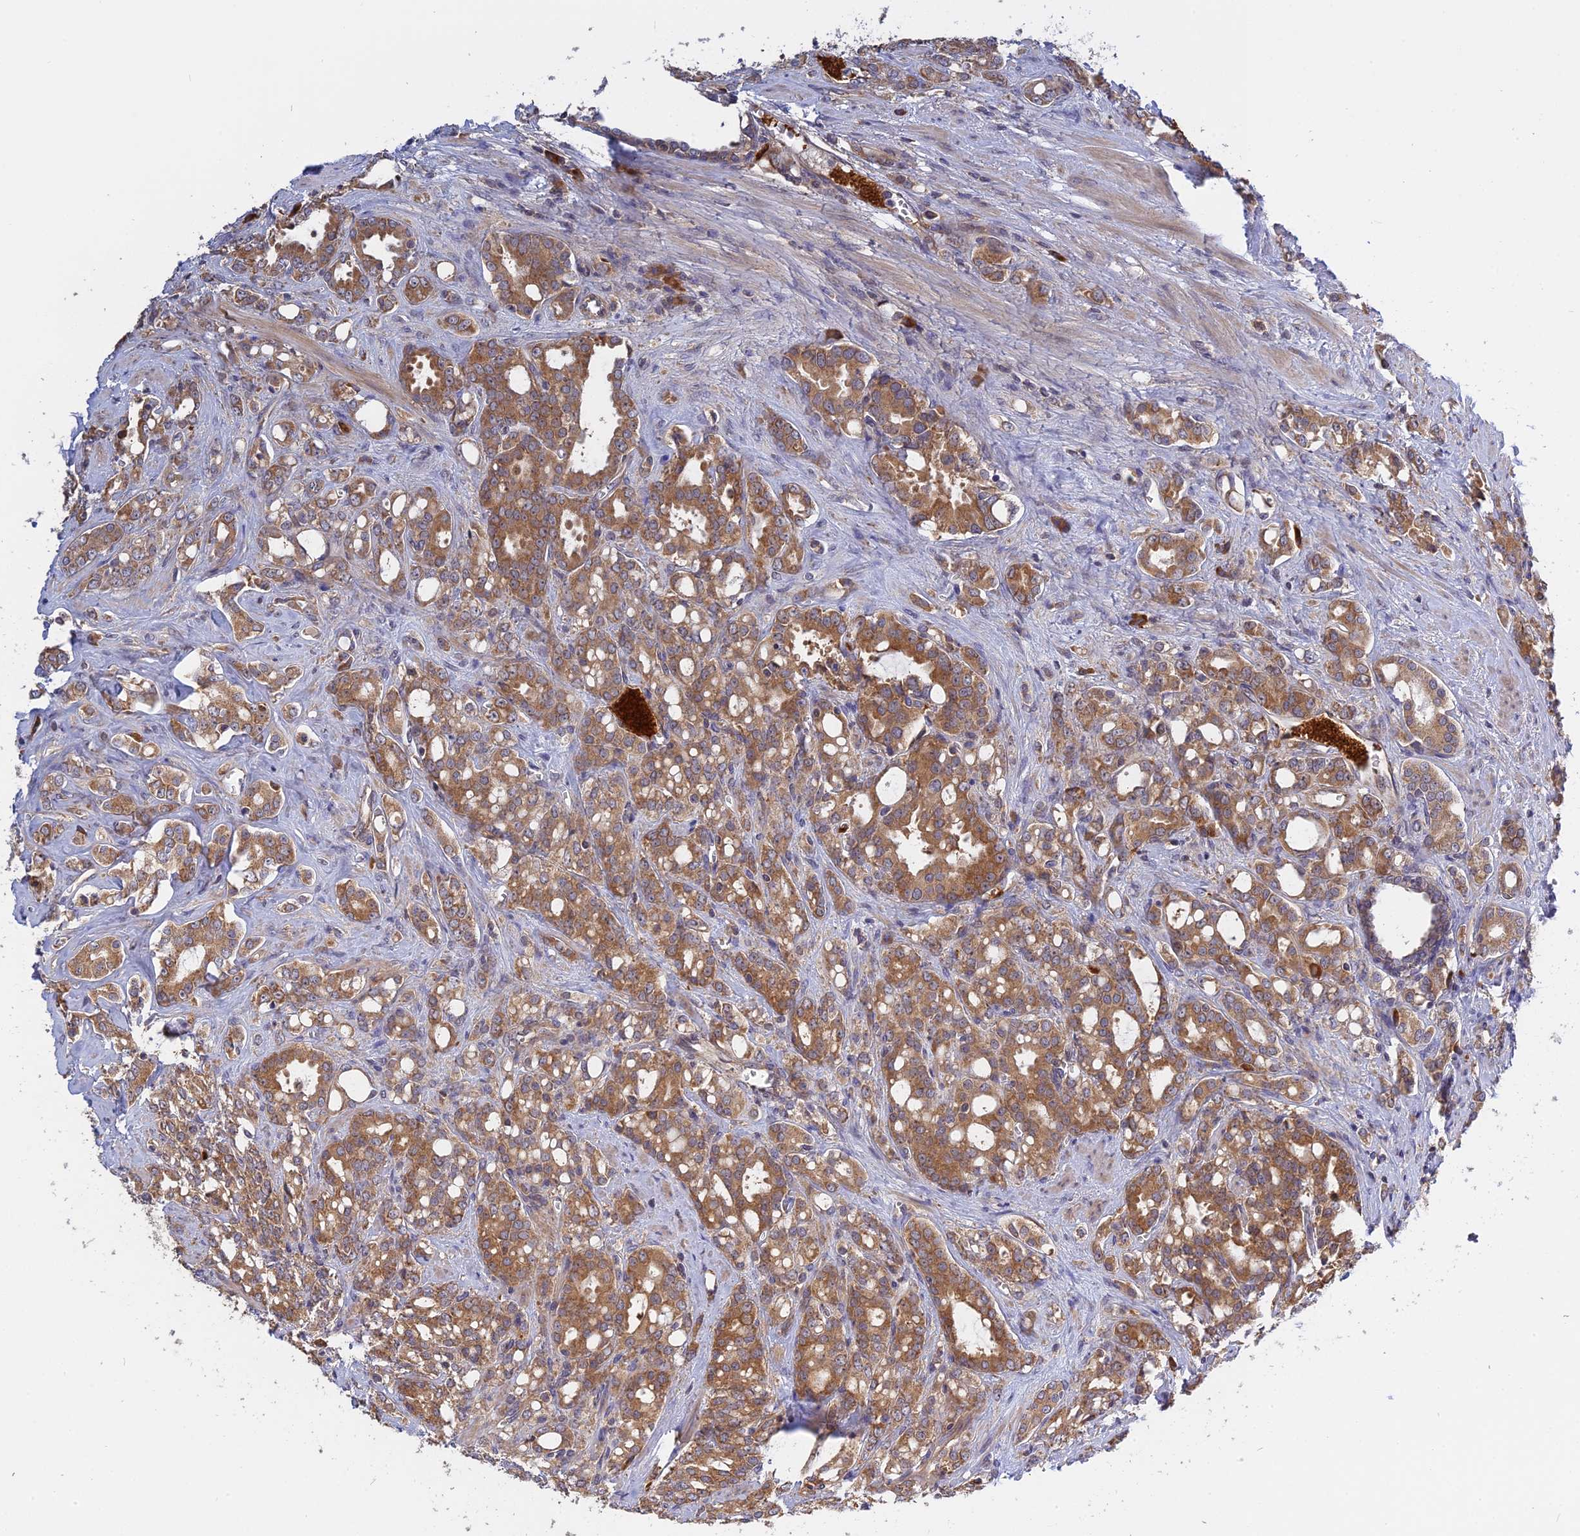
{"staining": {"intensity": "moderate", "quantity": ">75%", "location": "cytoplasmic/membranous"}, "tissue": "prostate cancer", "cell_type": "Tumor cells", "image_type": "cancer", "snomed": [{"axis": "morphology", "description": "Adenocarcinoma, High grade"}, {"axis": "topography", "description": "Prostate"}], "caption": "Moderate cytoplasmic/membranous protein expression is present in about >75% of tumor cells in prostate cancer.", "gene": "IL21R", "patient": {"sex": "male", "age": 72}}